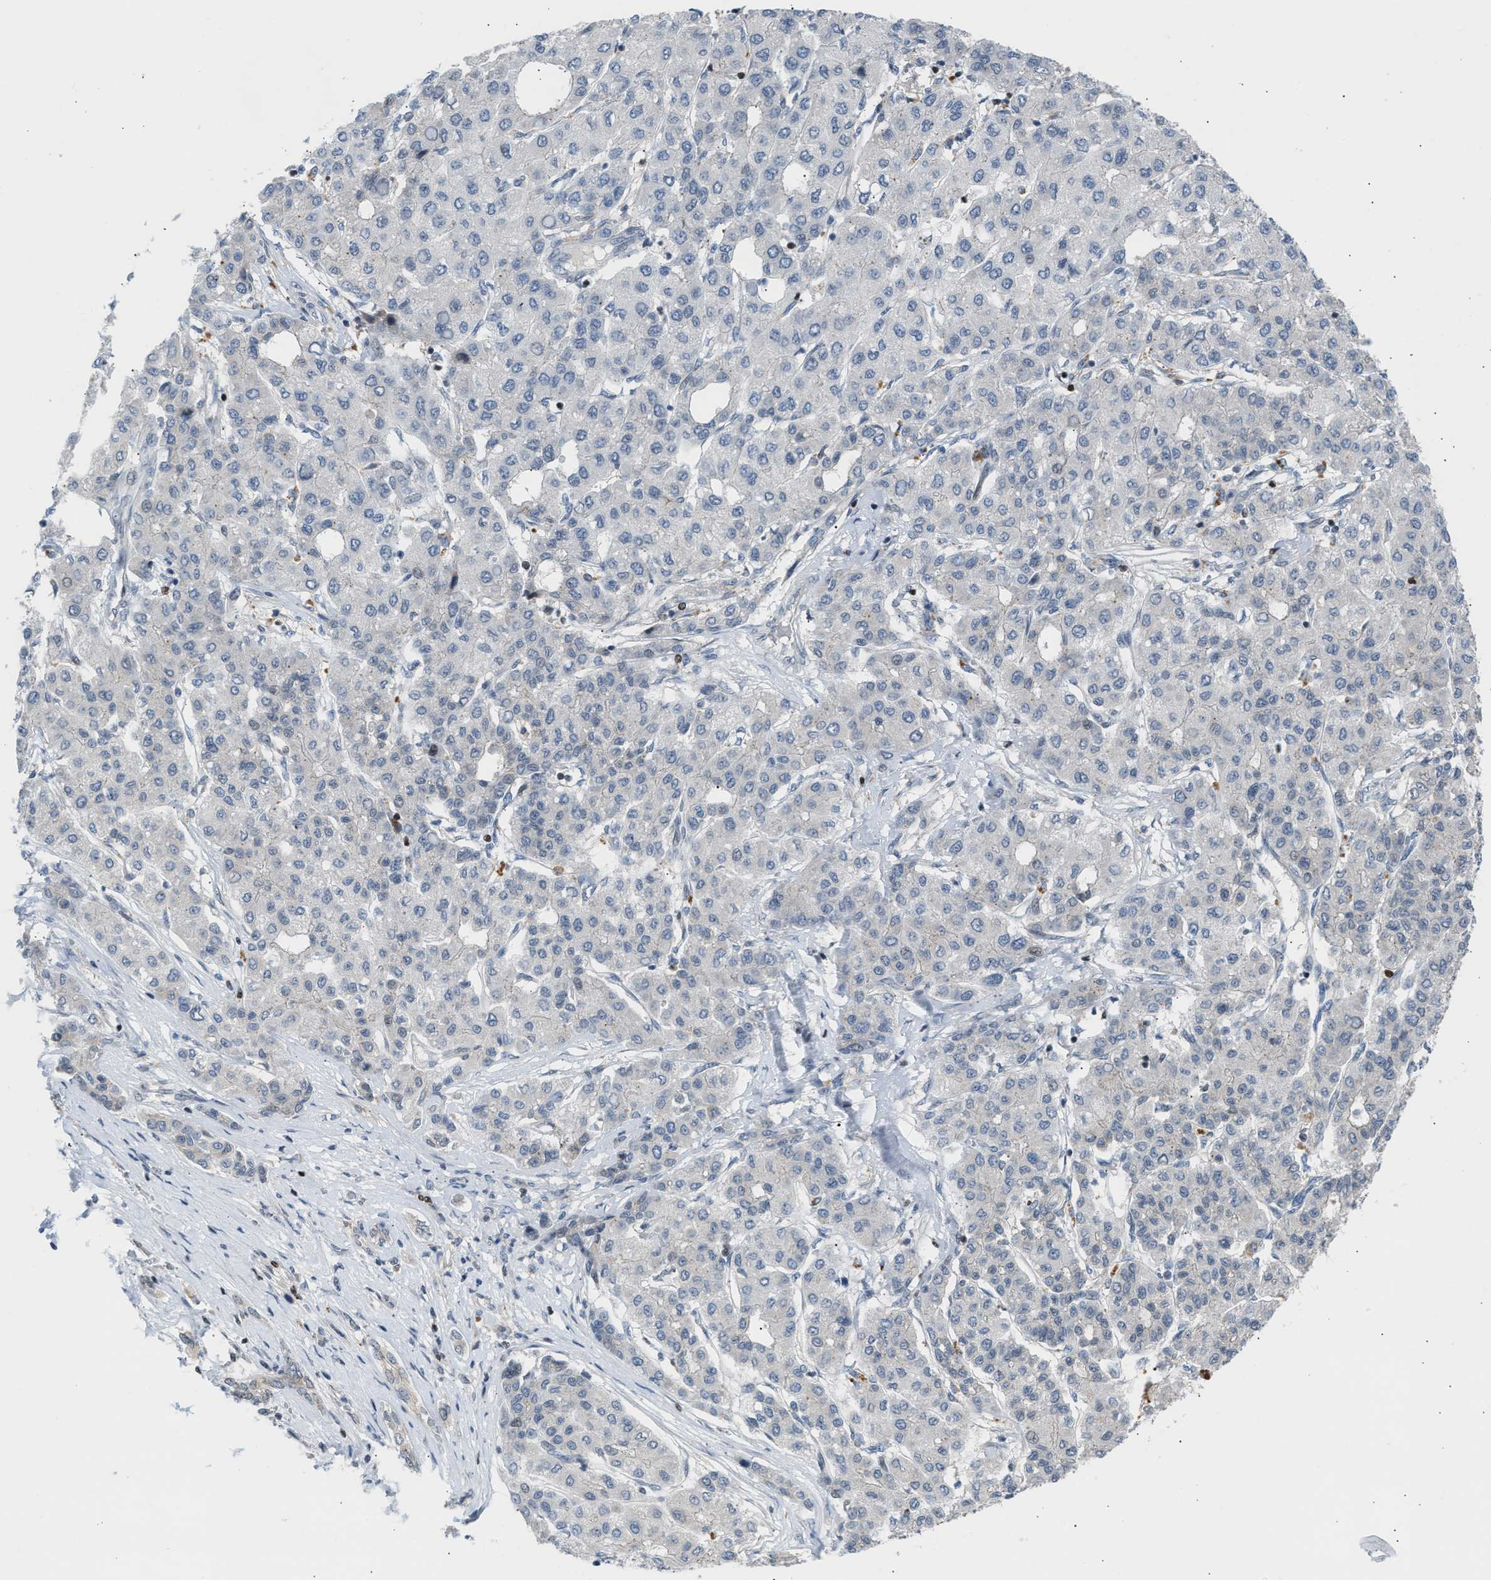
{"staining": {"intensity": "negative", "quantity": "none", "location": "none"}, "tissue": "liver cancer", "cell_type": "Tumor cells", "image_type": "cancer", "snomed": [{"axis": "morphology", "description": "Carcinoma, Hepatocellular, NOS"}, {"axis": "topography", "description": "Liver"}], "caption": "Tumor cells are negative for brown protein staining in liver cancer.", "gene": "NPS", "patient": {"sex": "male", "age": 65}}